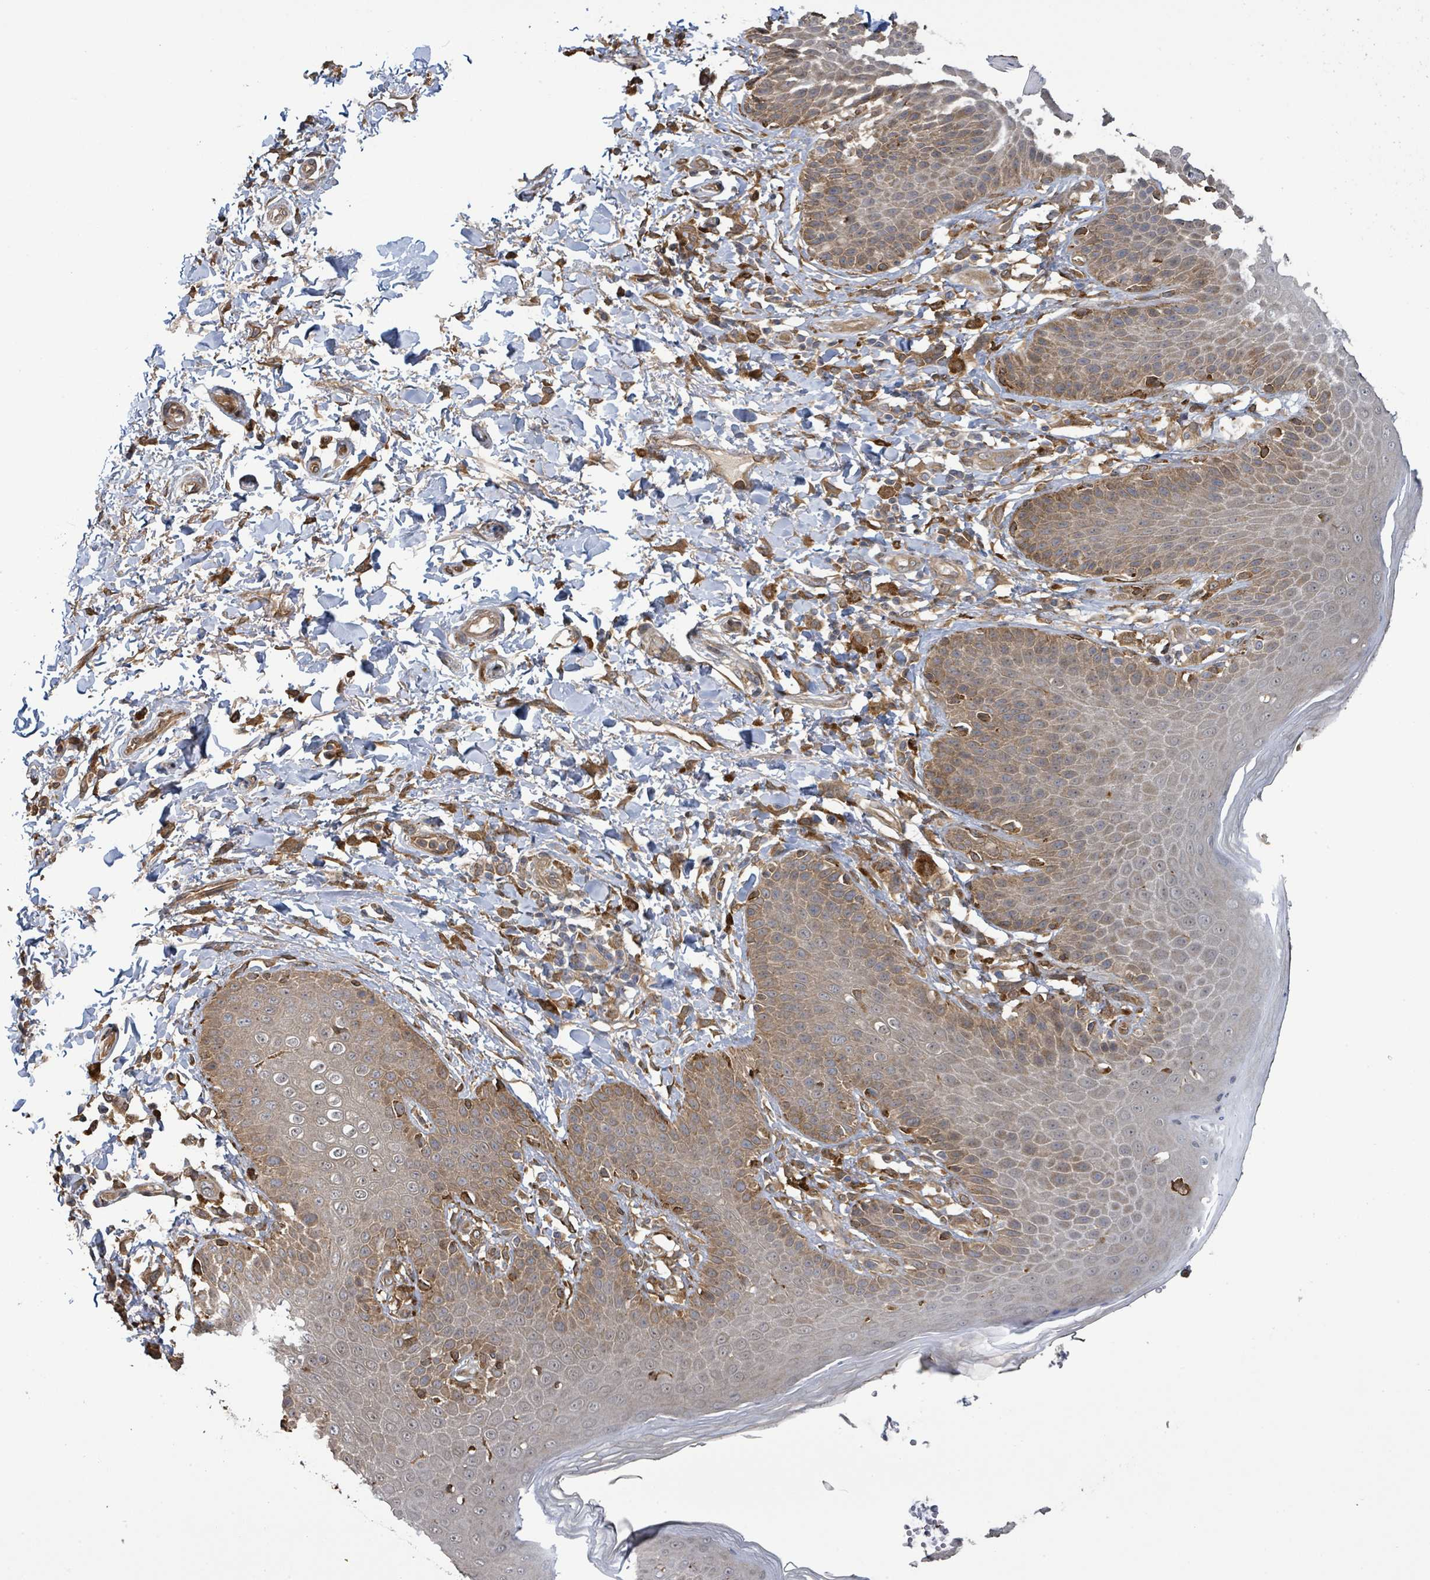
{"staining": {"intensity": "moderate", "quantity": "25%-75%", "location": "cytoplasmic/membranous"}, "tissue": "skin", "cell_type": "Epidermal cells", "image_type": "normal", "snomed": [{"axis": "morphology", "description": "Normal tissue, NOS"}, {"axis": "topography", "description": "Peripheral nerve tissue"}], "caption": "A brown stain shows moderate cytoplasmic/membranous expression of a protein in epidermal cells of normal skin. Nuclei are stained in blue.", "gene": "ARPIN", "patient": {"sex": "male", "age": 51}}